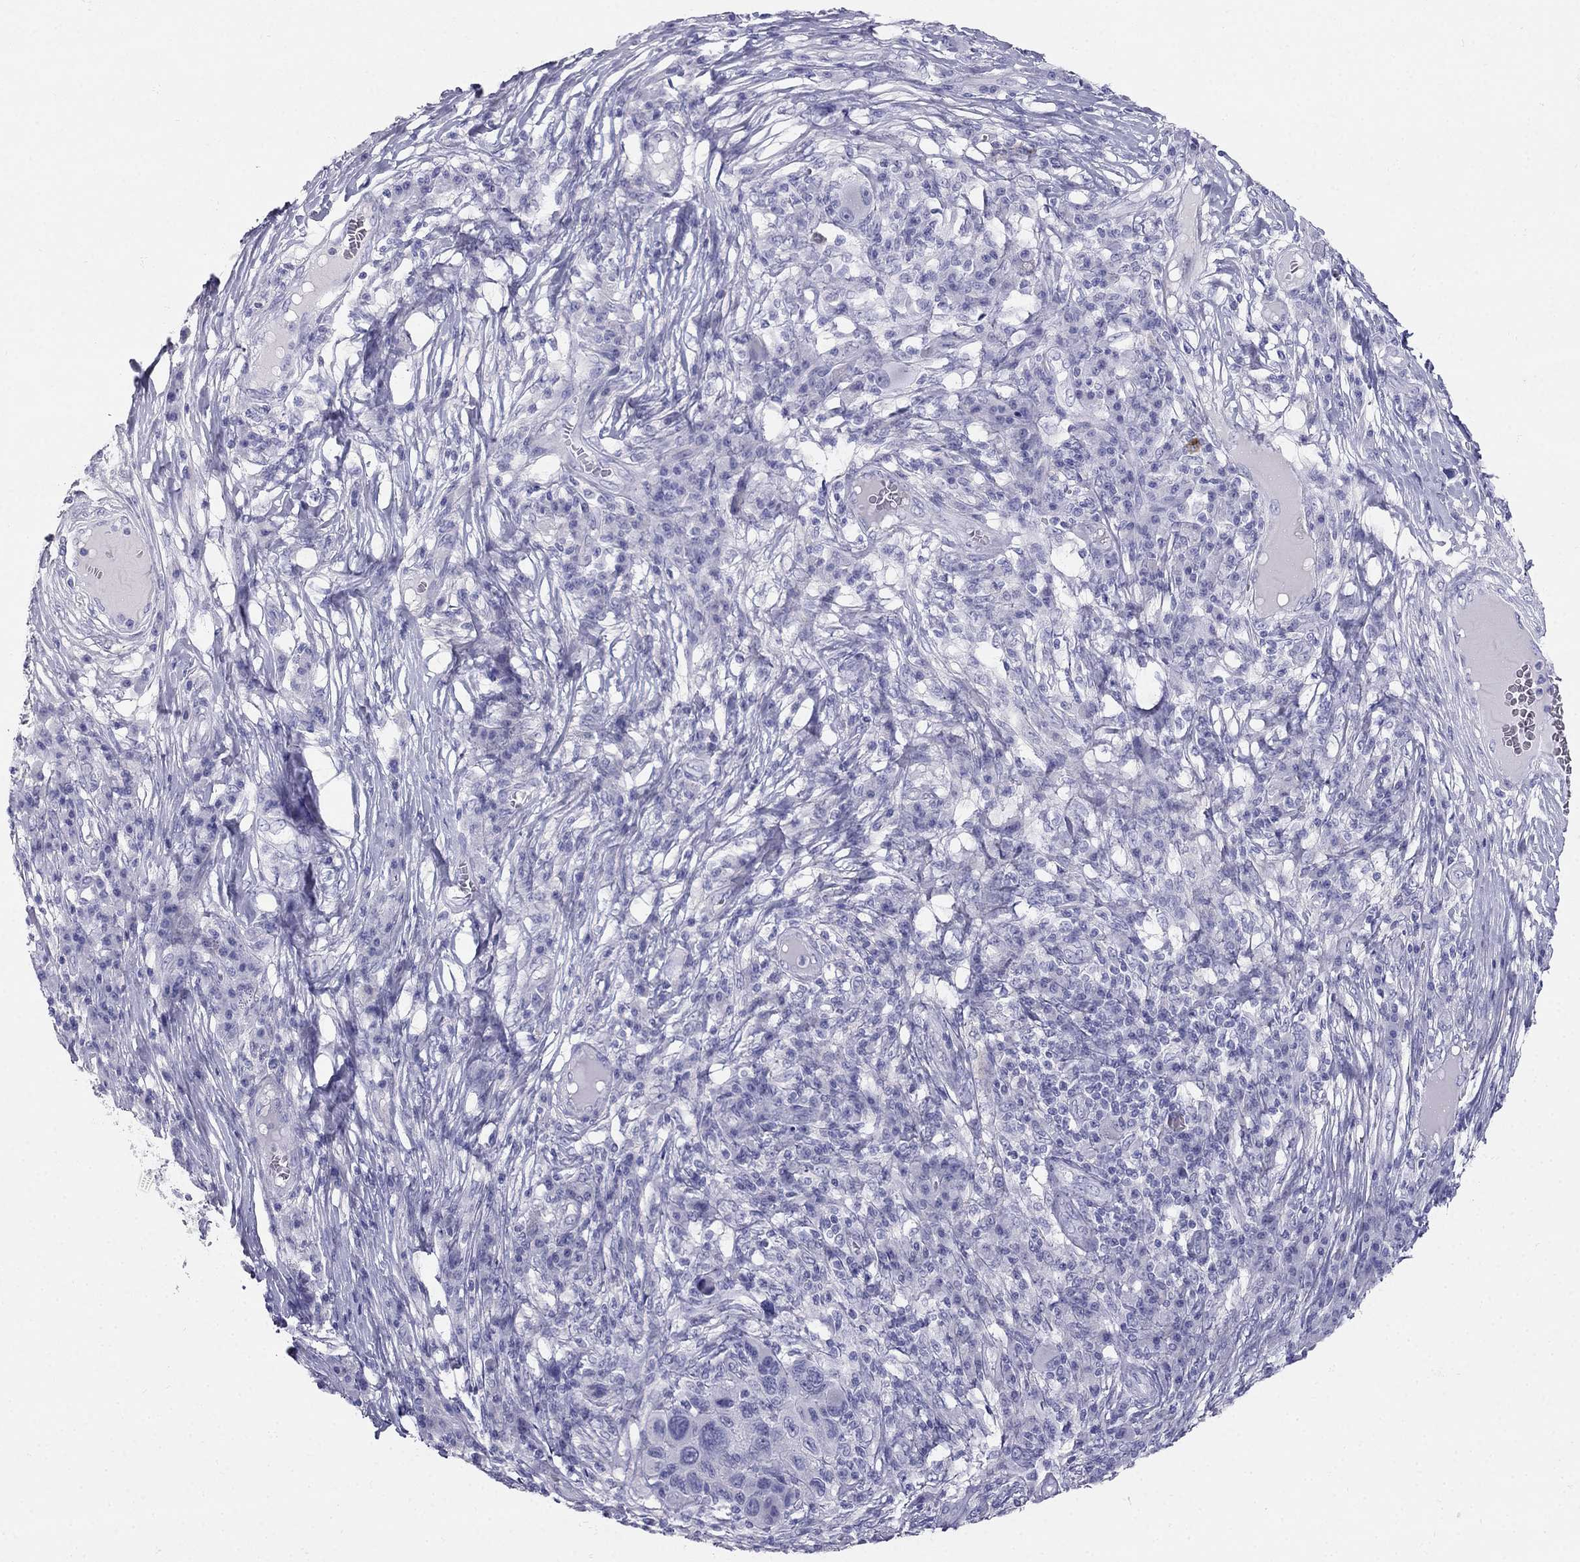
{"staining": {"intensity": "negative", "quantity": "none", "location": "none"}, "tissue": "melanoma", "cell_type": "Tumor cells", "image_type": "cancer", "snomed": [{"axis": "morphology", "description": "Malignant melanoma, NOS"}, {"axis": "topography", "description": "Skin"}], "caption": "A photomicrograph of human malignant melanoma is negative for staining in tumor cells.", "gene": "RFLNA", "patient": {"sex": "male", "age": 53}}